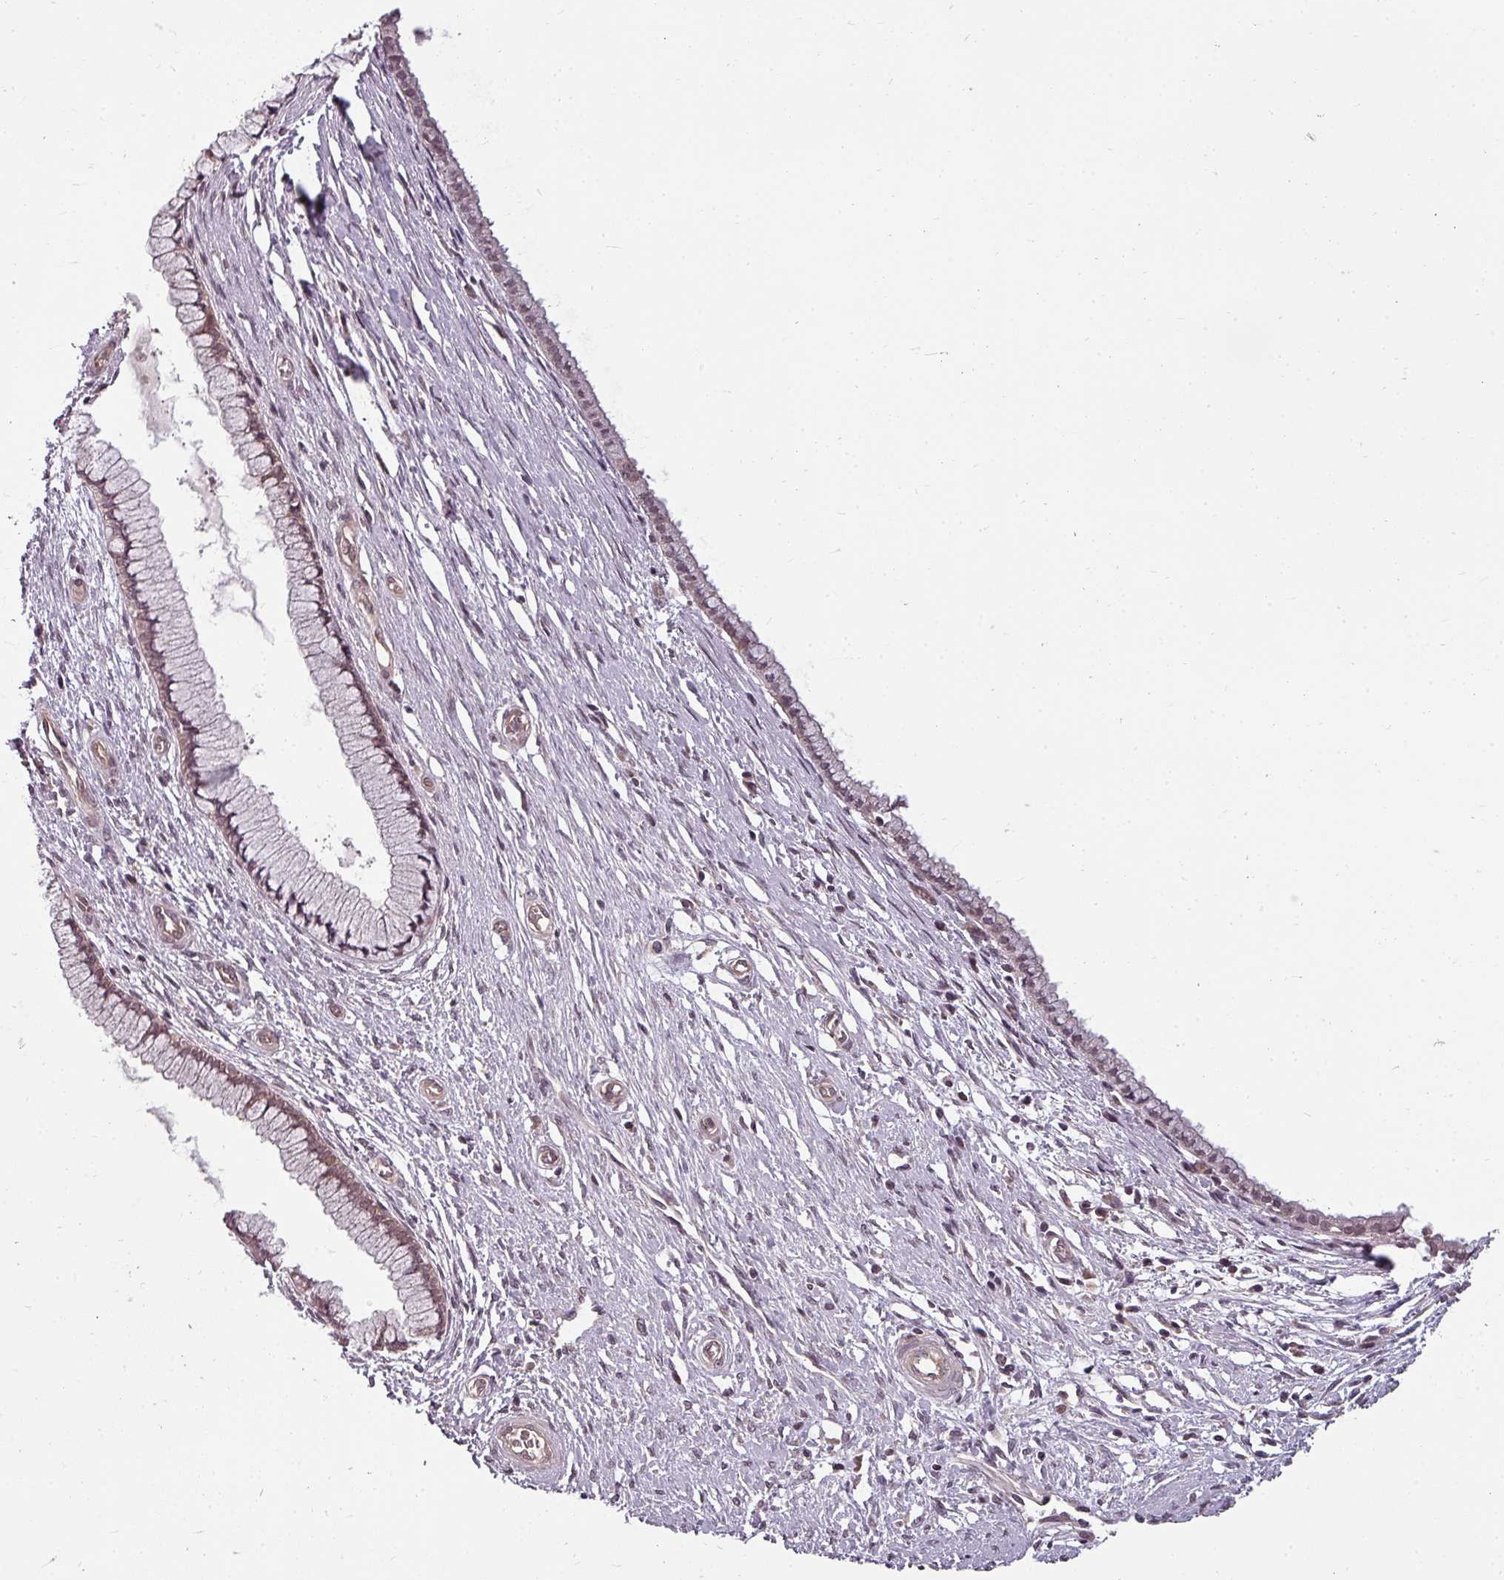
{"staining": {"intensity": "weak", "quantity": "25%-75%", "location": "cytoplasmic/membranous"}, "tissue": "cervix", "cell_type": "Glandular cells", "image_type": "normal", "snomed": [{"axis": "morphology", "description": "Normal tissue, NOS"}, {"axis": "topography", "description": "Cervix"}], "caption": "High-magnification brightfield microscopy of benign cervix stained with DAB (brown) and counterstained with hematoxylin (blue). glandular cells exhibit weak cytoplasmic/membranous expression is identified in approximately25%-75% of cells. Immunohistochemistry stains the protein in brown and the nuclei are stained blue.", "gene": "CLIC1", "patient": {"sex": "female", "age": 55}}